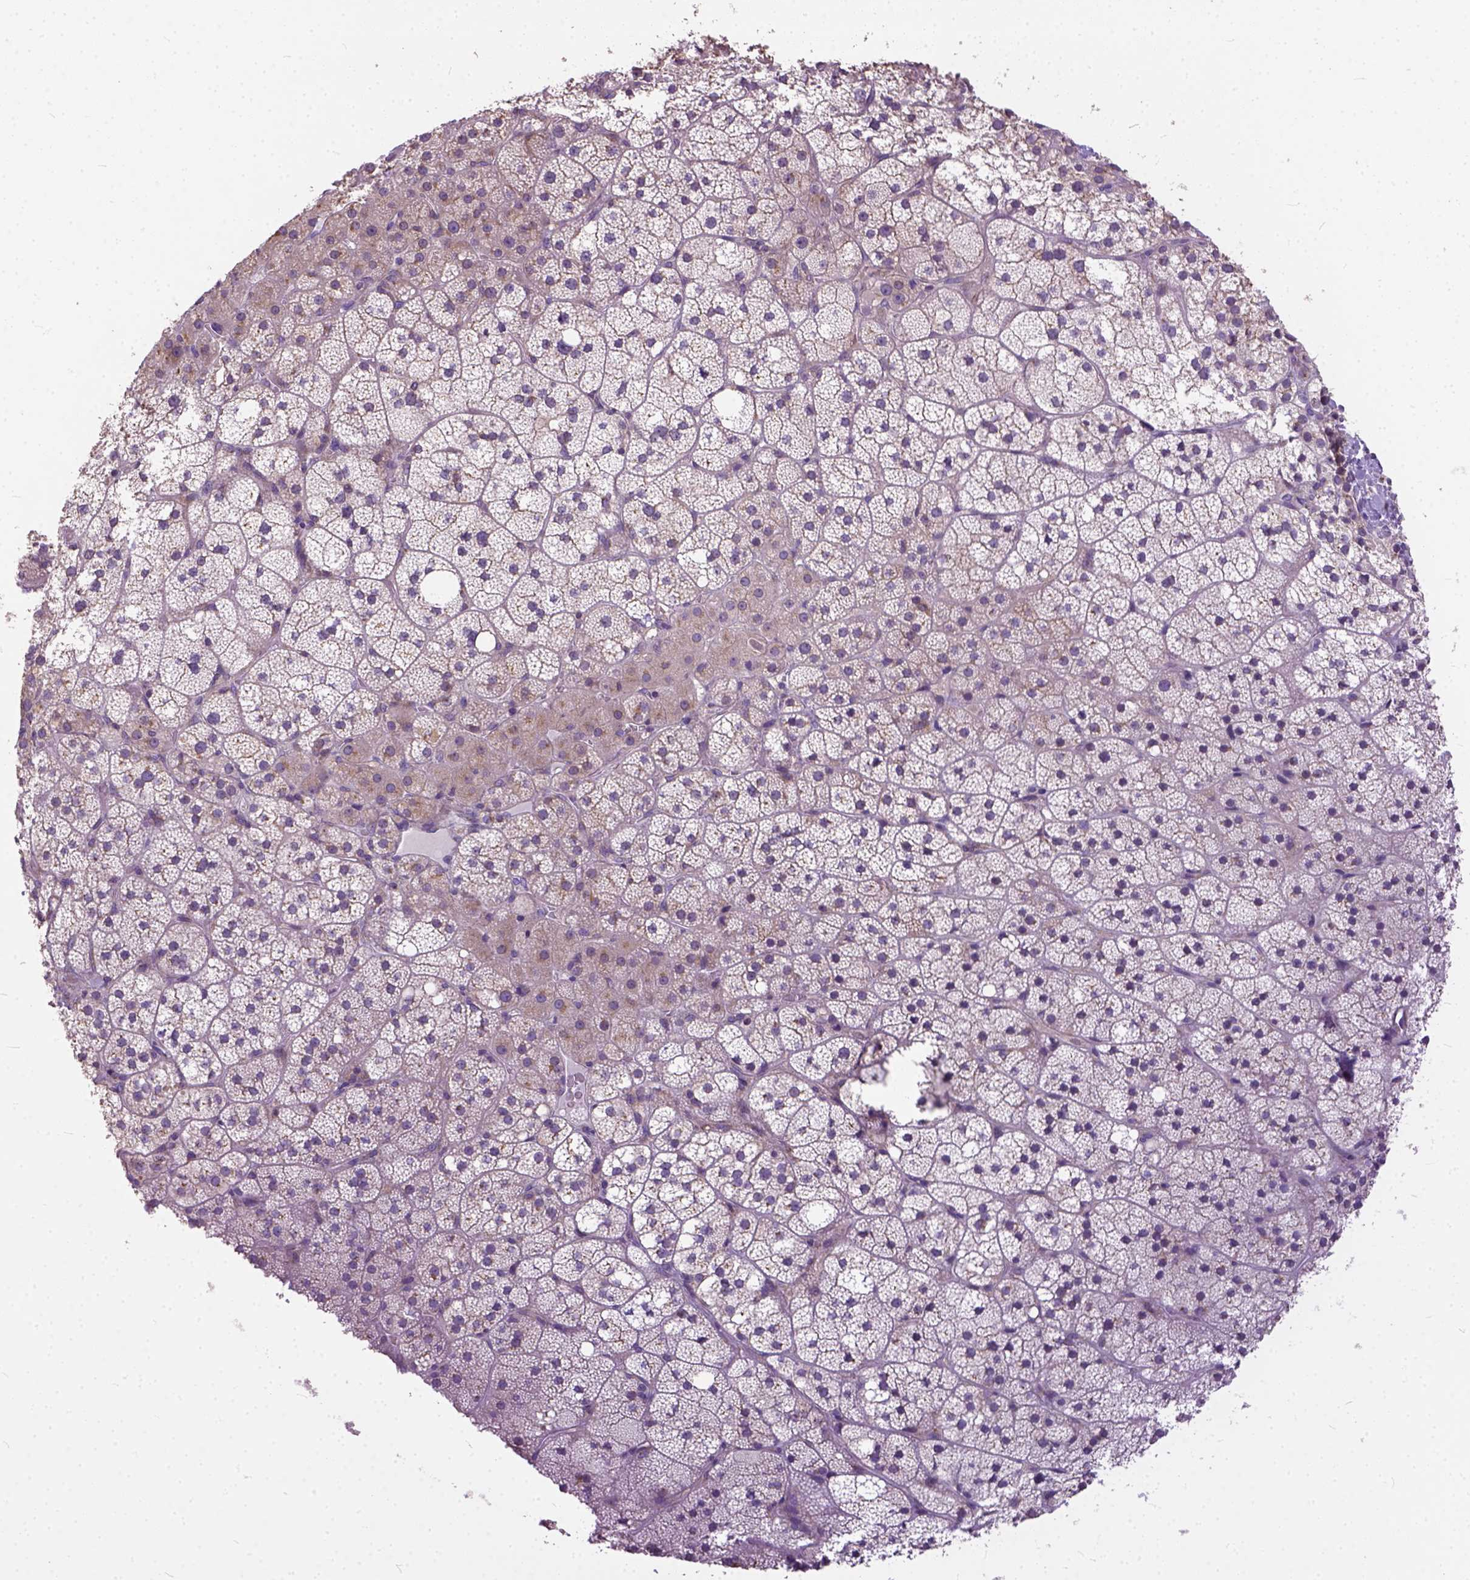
{"staining": {"intensity": "weak", "quantity": "25%-75%", "location": "cytoplasmic/membranous"}, "tissue": "adrenal gland", "cell_type": "Glandular cells", "image_type": "normal", "snomed": [{"axis": "morphology", "description": "Normal tissue, NOS"}, {"axis": "topography", "description": "Adrenal gland"}], "caption": "Immunohistochemical staining of unremarkable human adrenal gland reveals 25%-75% levels of weak cytoplasmic/membranous protein positivity in about 25%-75% of glandular cells.", "gene": "BANF2", "patient": {"sex": "male", "age": 53}}